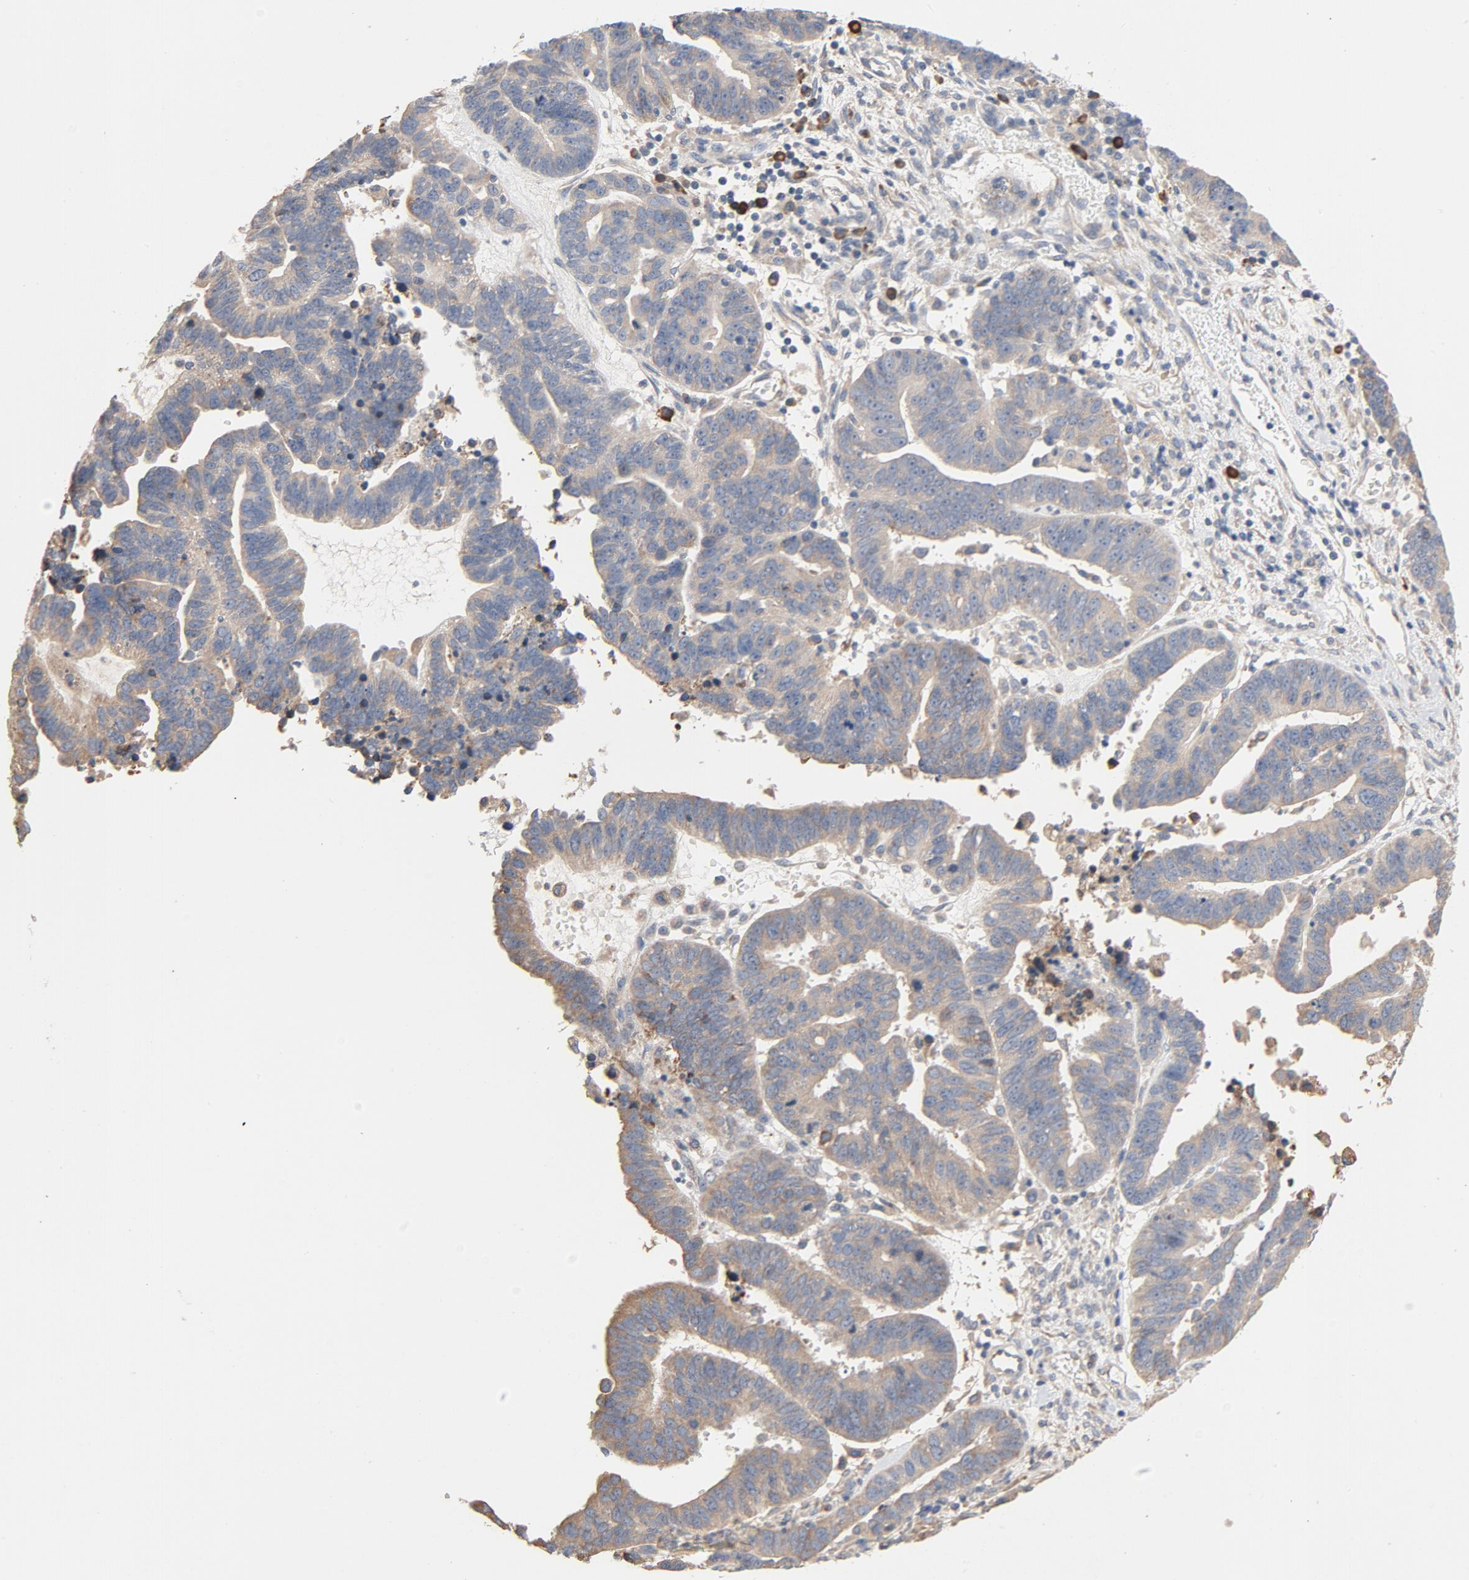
{"staining": {"intensity": "weak", "quantity": ">75%", "location": "cytoplasmic/membranous"}, "tissue": "ovarian cancer", "cell_type": "Tumor cells", "image_type": "cancer", "snomed": [{"axis": "morphology", "description": "Carcinoma, endometroid"}, {"axis": "morphology", "description": "Cystadenocarcinoma, serous, NOS"}, {"axis": "topography", "description": "Ovary"}], "caption": "High-magnification brightfield microscopy of ovarian cancer stained with DAB (brown) and counterstained with hematoxylin (blue). tumor cells exhibit weak cytoplasmic/membranous positivity is seen in about>75% of cells. The protein is stained brown, and the nuclei are stained in blue (DAB IHC with brightfield microscopy, high magnification).", "gene": "TLR4", "patient": {"sex": "female", "age": 45}}